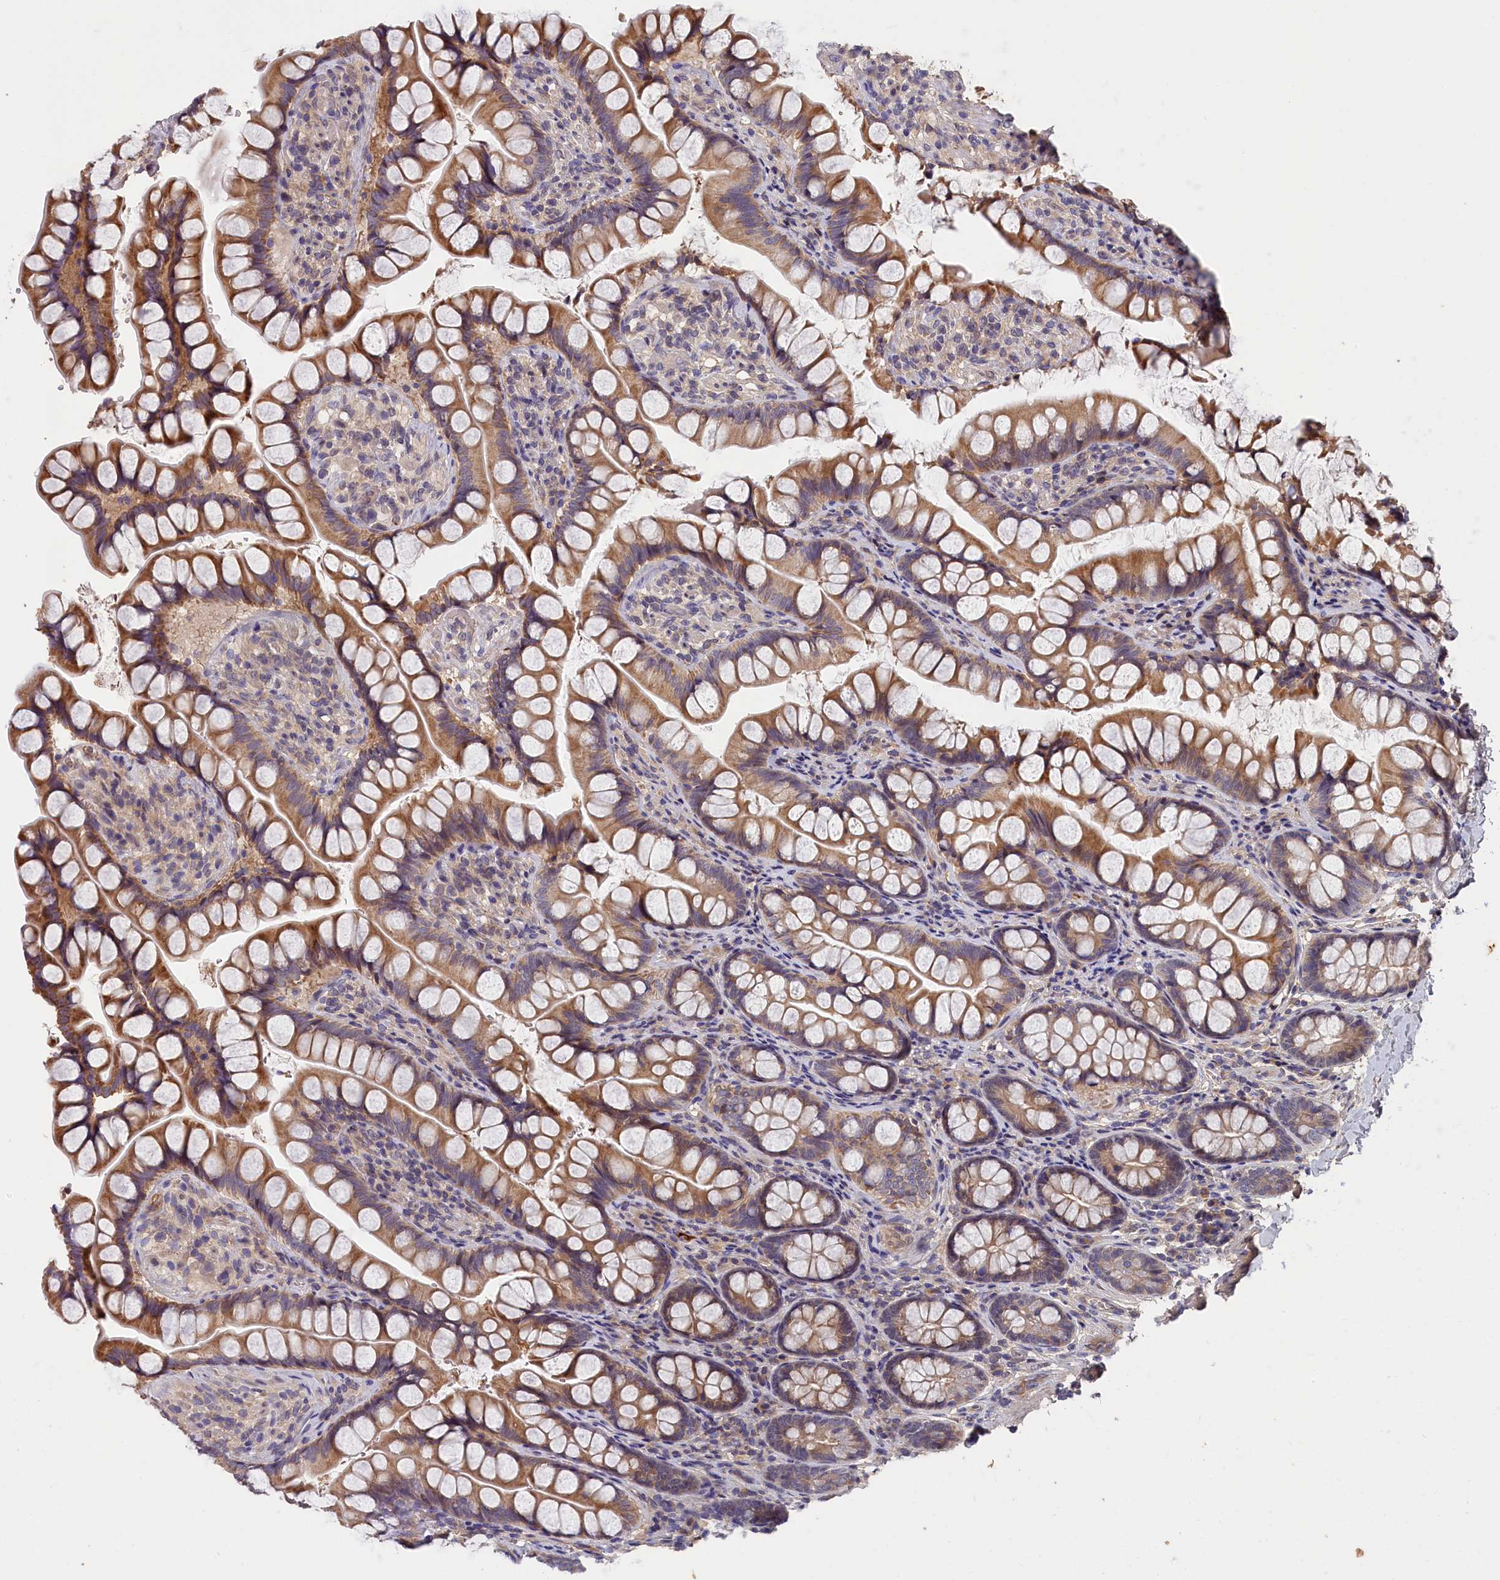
{"staining": {"intensity": "strong", "quantity": "25%-75%", "location": "cytoplasmic/membranous"}, "tissue": "small intestine", "cell_type": "Glandular cells", "image_type": "normal", "snomed": [{"axis": "morphology", "description": "Normal tissue, NOS"}, {"axis": "topography", "description": "Small intestine"}], "caption": "IHC of benign human small intestine displays high levels of strong cytoplasmic/membranous staining in approximately 25%-75% of glandular cells.", "gene": "ITIH1", "patient": {"sex": "male", "age": 70}}